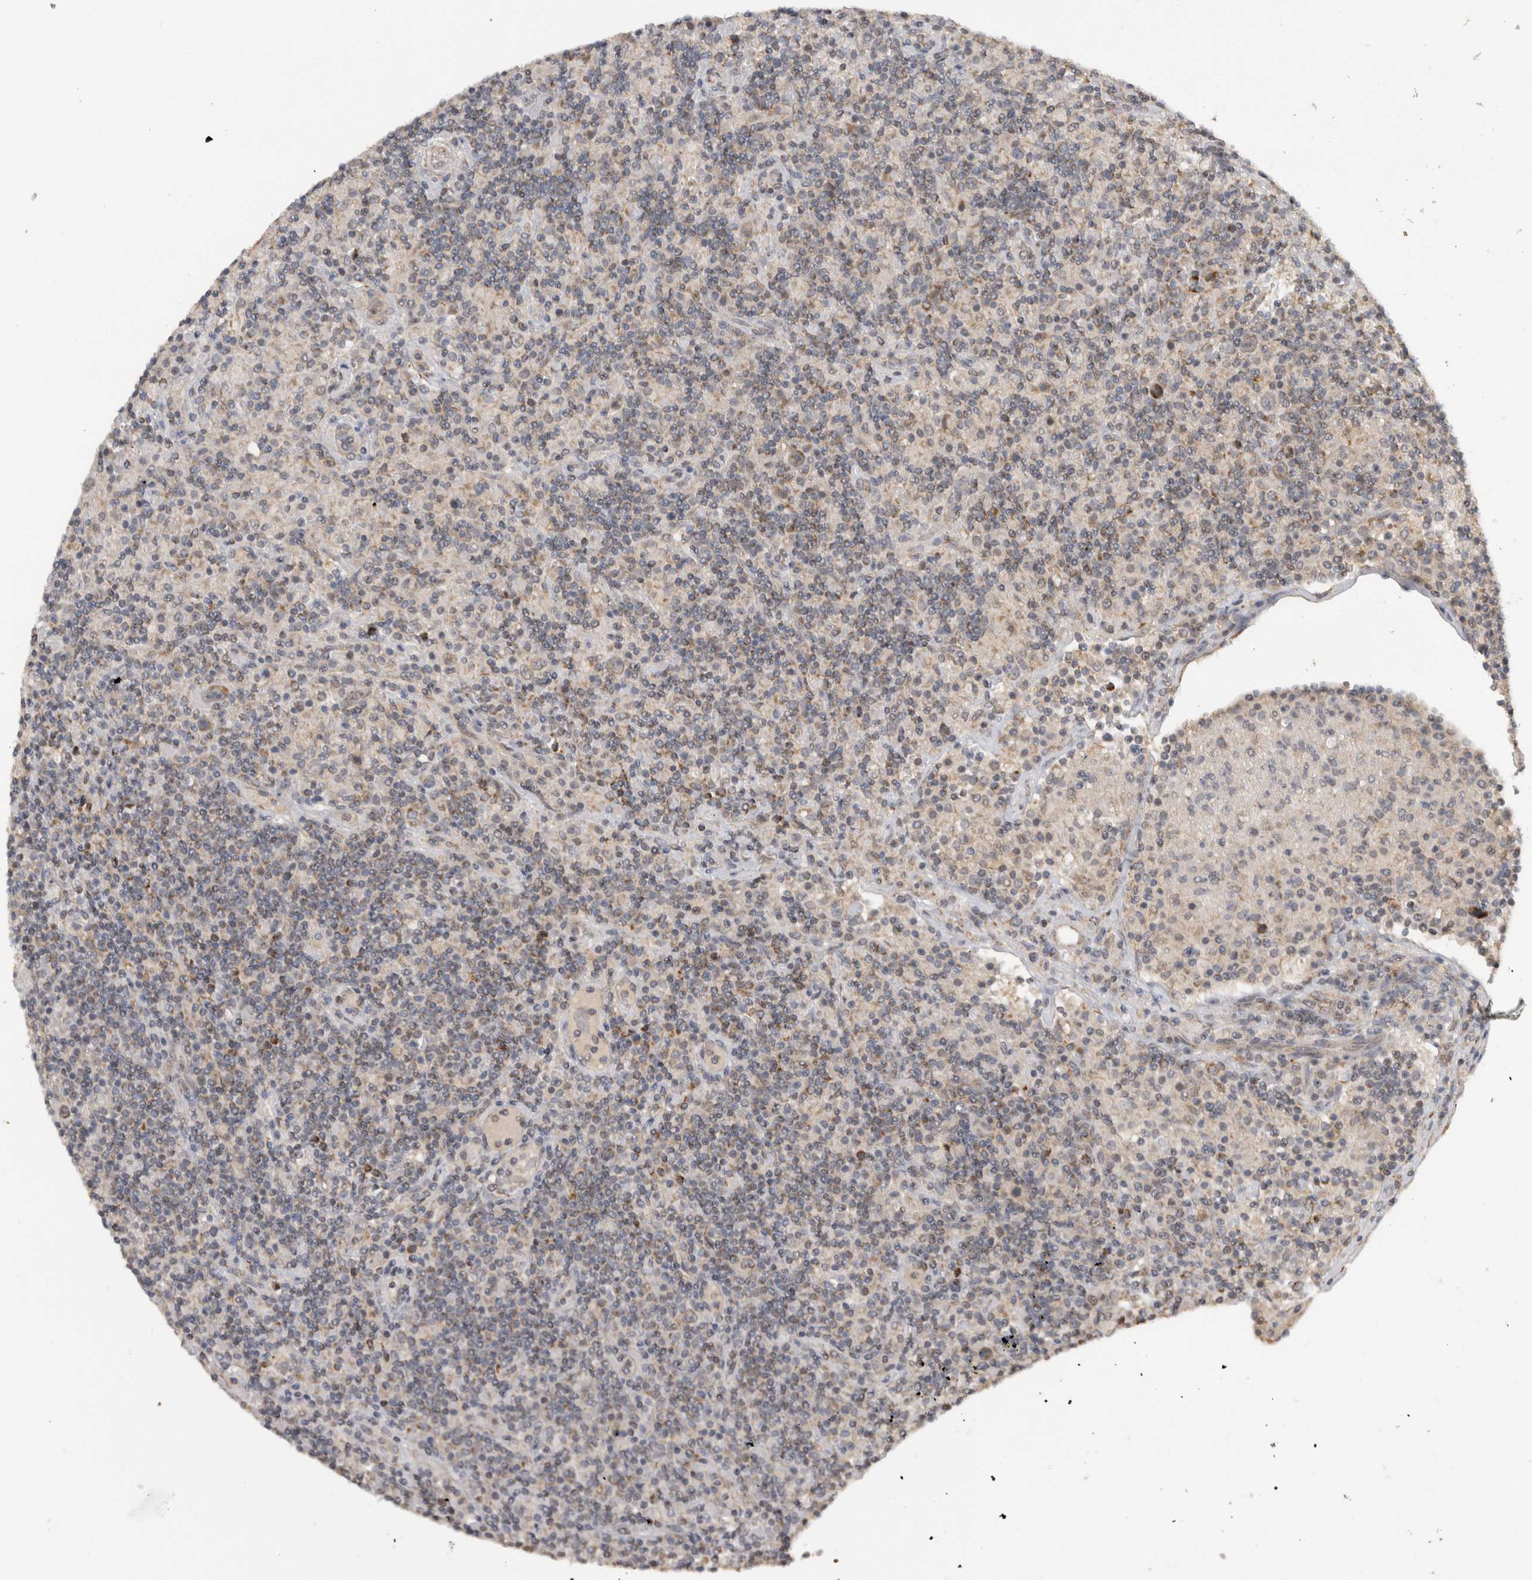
{"staining": {"intensity": "weak", "quantity": "25%-75%", "location": "cytoplasmic/membranous"}, "tissue": "lymphoma", "cell_type": "Tumor cells", "image_type": "cancer", "snomed": [{"axis": "morphology", "description": "Hodgkin's disease, NOS"}, {"axis": "topography", "description": "Lymph node"}], "caption": "Weak cytoplasmic/membranous protein staining is seen in about 25%-75% of tumor cells in Hodgkin's disease.", "gene": "KCNIP1", "patient": {"sex": "male", "age": 70}}